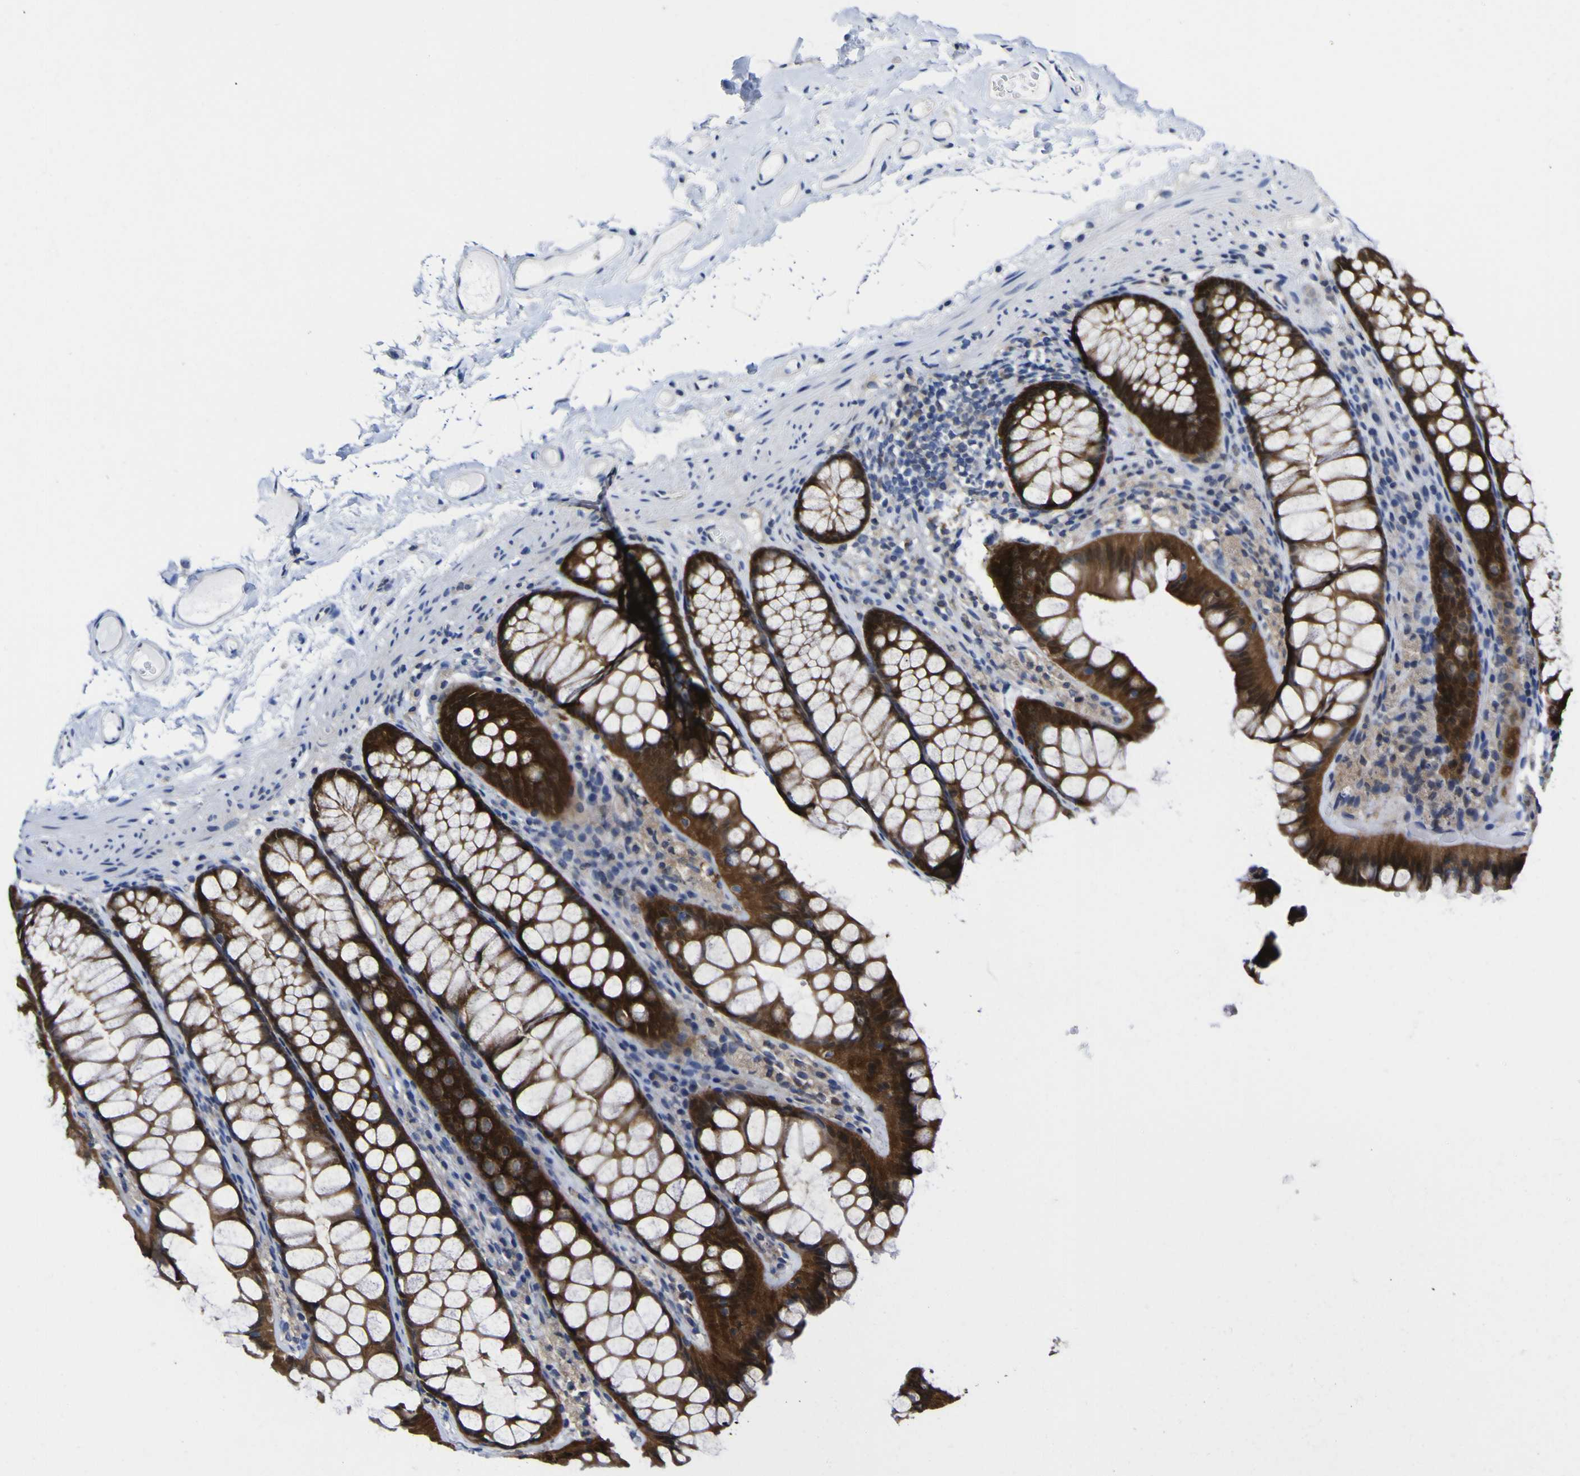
{"staining": {"intensity": "negative", "quantity": "none", "location": "none"}, "tissue": "colon", "cell_type": "Endothelial cells", "image_type": "normal", "snomed": [{"axis": "morphology", "description": "Normal tissue, NOS"}, {"axis": "topography", "description": "Colon"}], "caption": "Immunohistochemistry (IHC) image of benign colon: colon stained with DAB (3,3'-diaminobenzidine) demonstrates no significant protein positivity in endothelial cells.", "gene": "CASP6", "patient": {"sex": "female", "age": 55}}